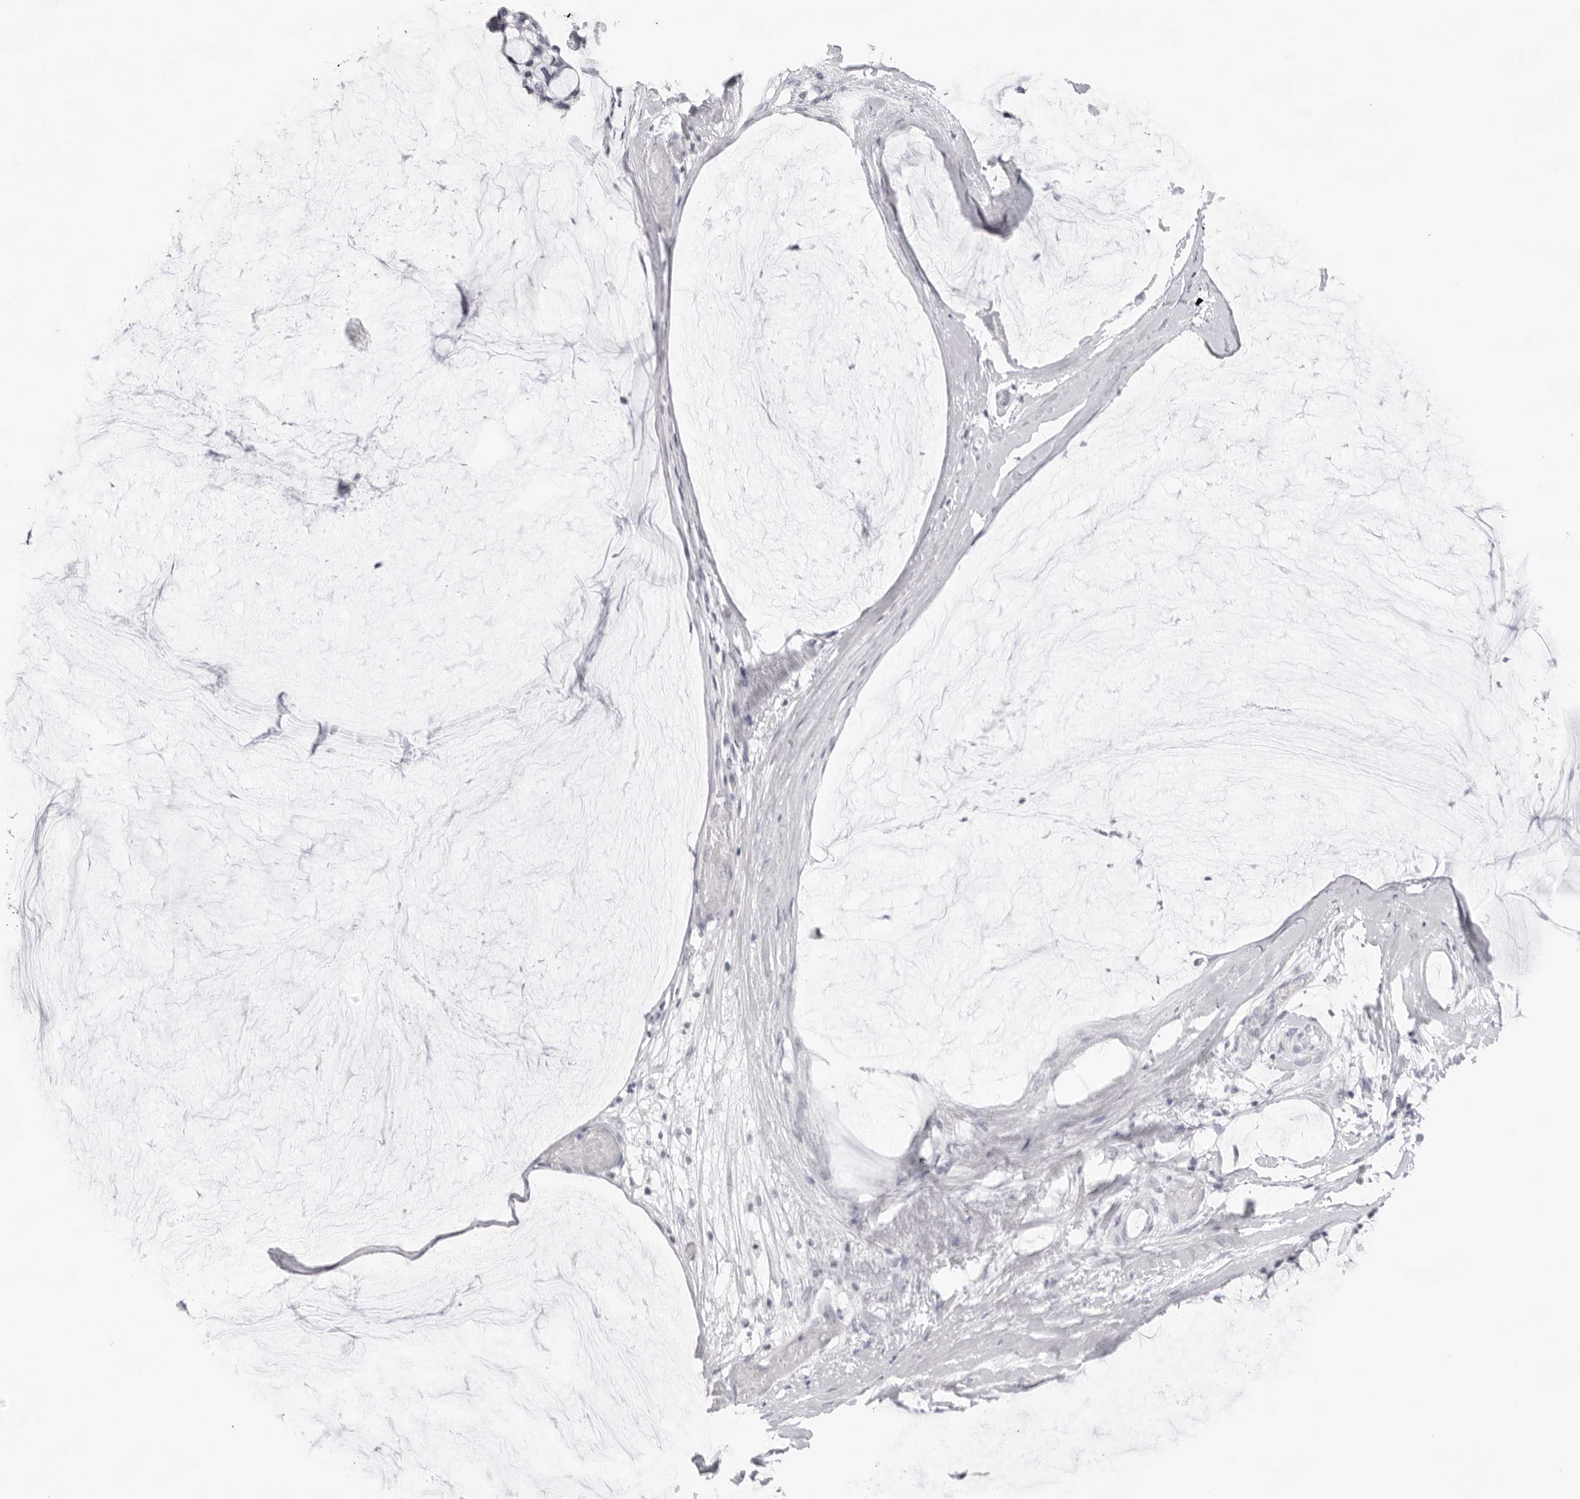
{"staining": {"intensity": "negative", "quantity": "none", "location": "none"}, "tissue": "ovarian cancer", "cell_type": "Tumor cells", "image_type": "cancer", "snomed": [{"axis": "morphology", "description": "Cystadenocarcinoma, mucinous, NOS"}, {"axis": "topography", "description": "Ovary"}], "caption": "Immunohistochemistry micrograph of ovarian cancer (mucinous cystadenocarcinoma) stained for a protein (brown), which reveals no staining in tumor cells.", "gene": "KLK12", "patient": {"sex": "female", "age": 39}}